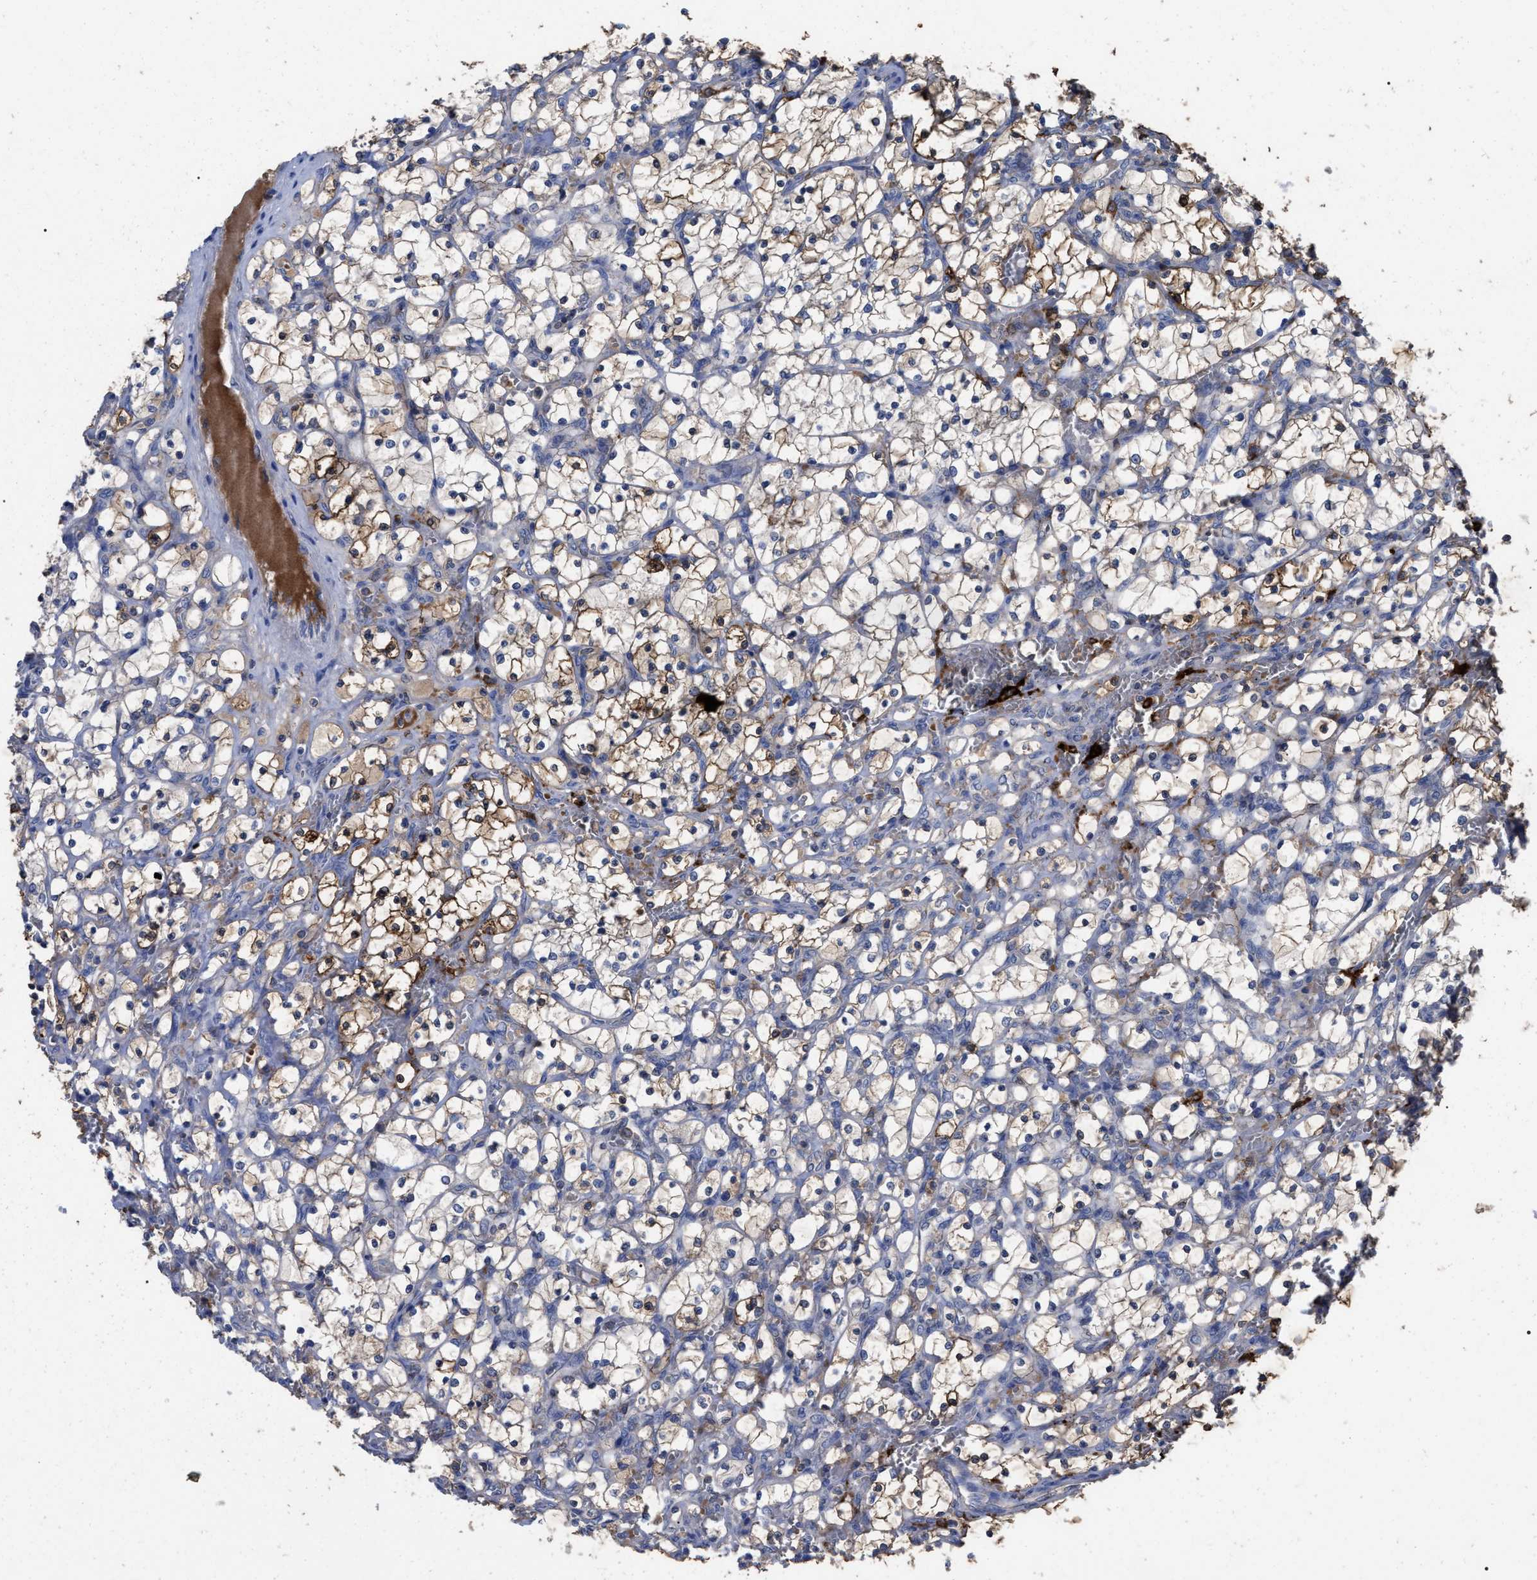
{"staining": {"intensity": "moderate", "quantity": "<25%", "location": "cytoplasmic/membranous"}, "tissue": "renal cancer", "cell_type": "Tumor cells", "image_type": "cancer", "snomed": [{"axis": "morphology", "description": "Adenocarcinoma, NOS"}, {"axis": "topography", "description": "Kidney"}], "caption": "Human adenocarcinoma (renal) stained for a protein (brown) demonstrates moderate cytoplasmic/membranous positive positivity in about <25% of tumor cells.", "gene": "GPR179", "patient": {"sex": "female", "age": 69}}